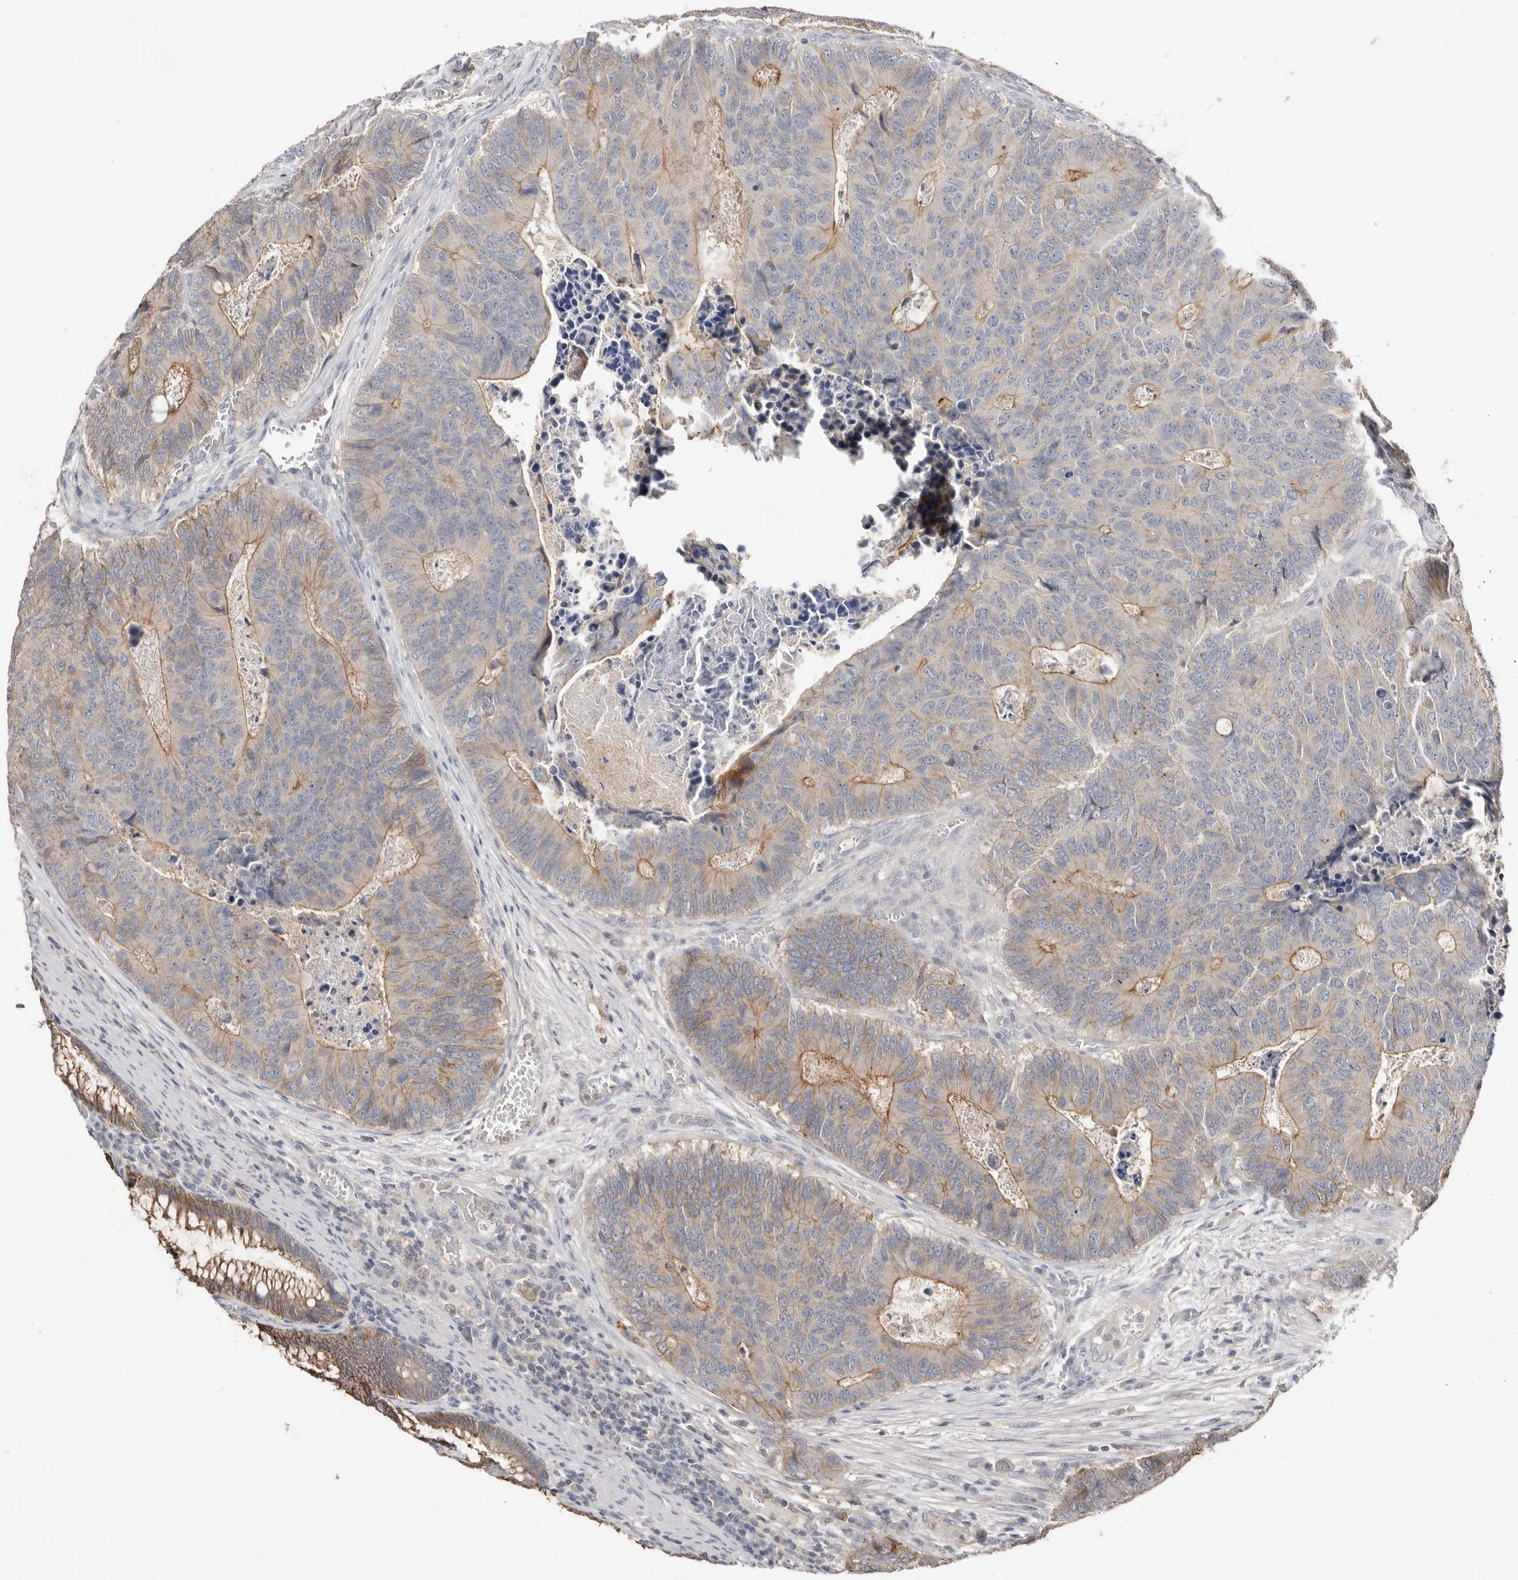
{"staining": {"intensity": "moderate", "quantity": "25%-75%", "location": "cytoplasmic/membranous"}, "tissue": "colorectal cancer", "cell_type": "Tumor cells", "image_type": "cancer", "snomed": [{"axis": "morphology", "description": "Adenocarcinoma, NOS"}, {"axis": "topography", "description": "Colon"}], "caption": "Protein expression analysis of adenocarcinoma (colorectal) shows moderate cytoplasmic/membranous expression in about 25%-75% of tumor cells. (IHC, brightfield microscopy, high magnification).", "gene": "S100A14", "patient": {"sex": "male", "age": 87}}